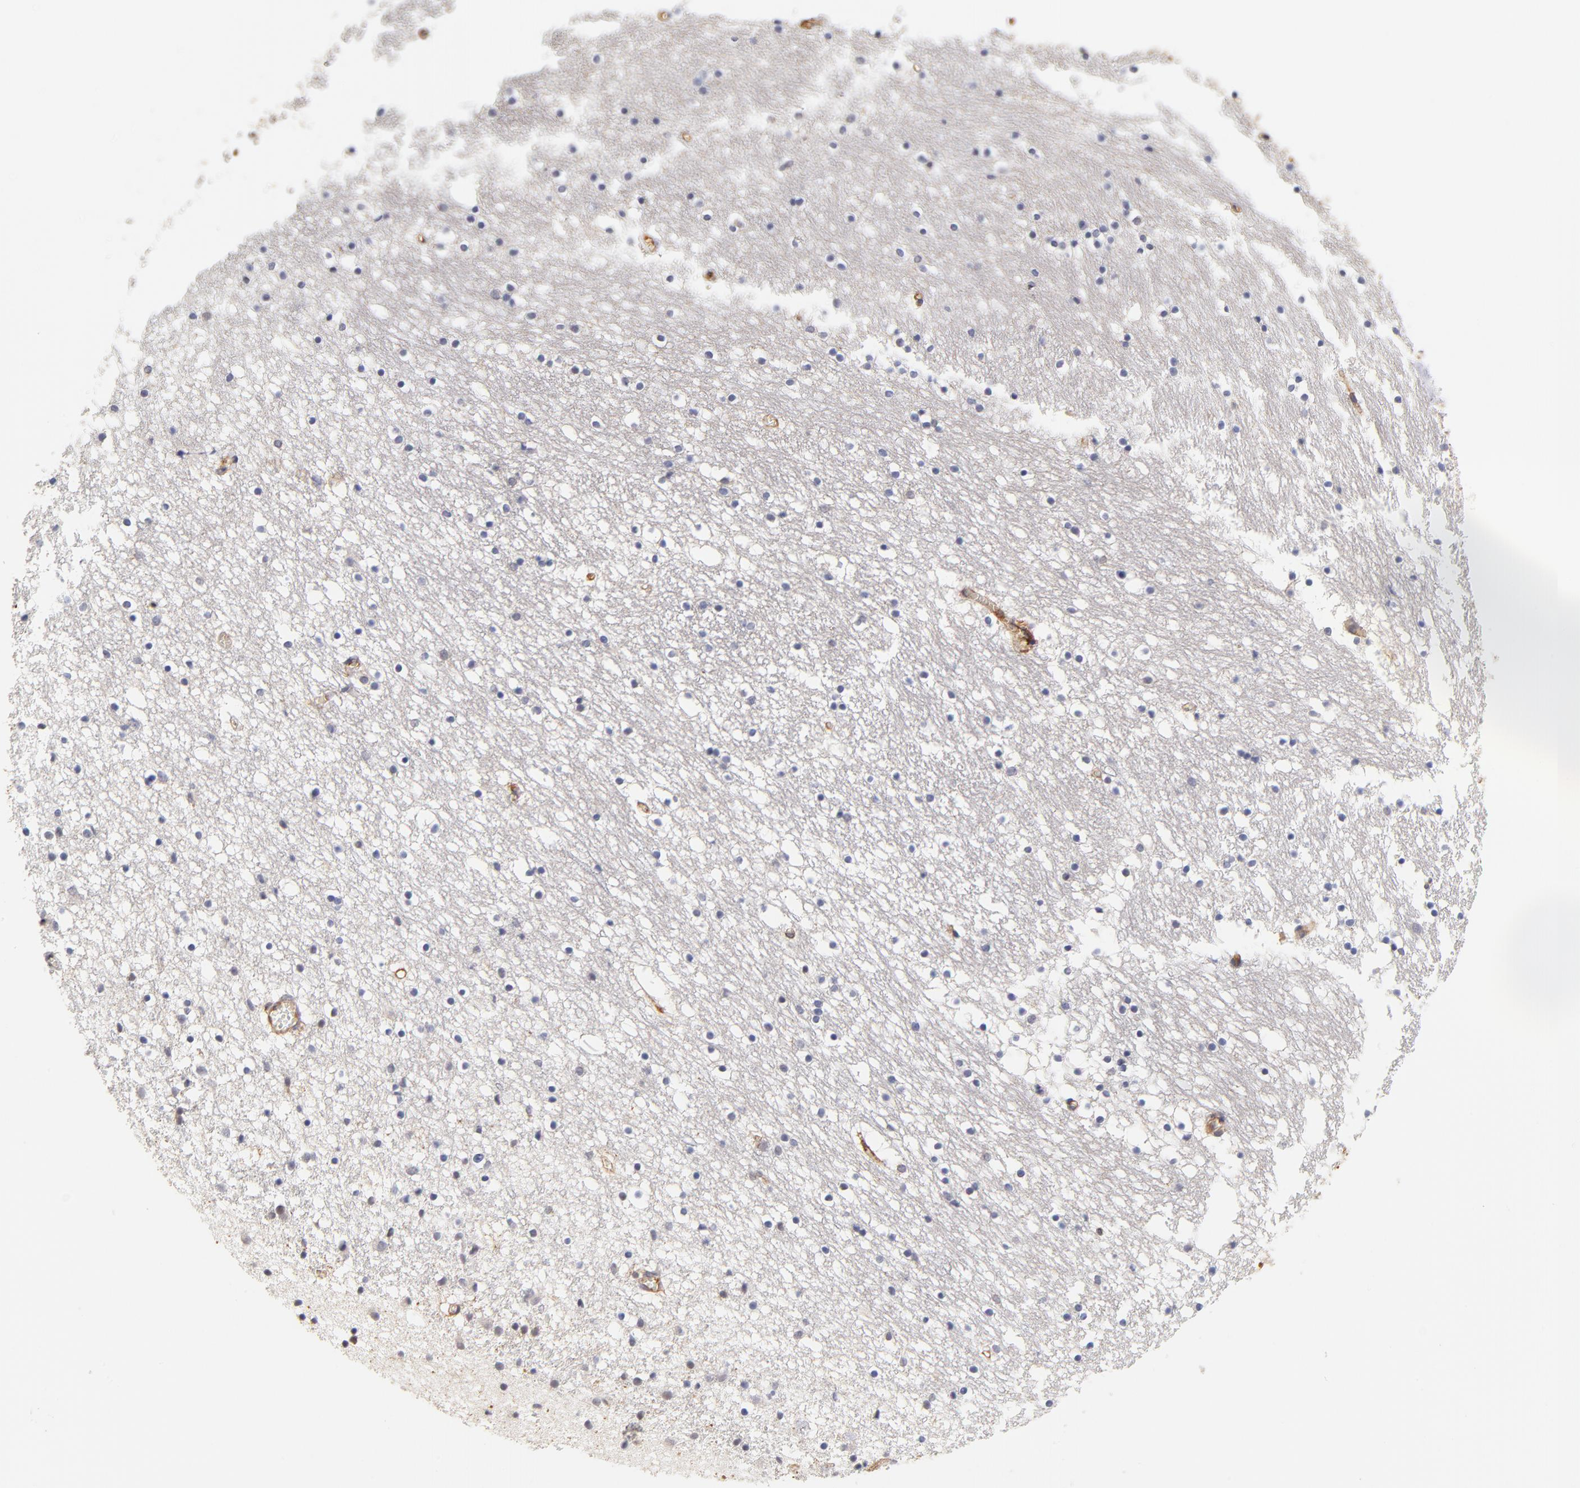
{"staining": {"intensity": "negative", "quantity": "none", "location": "none"}, "tissue": "caudate", "cell_type": "Glial cells", "image_type": "normal", "snomed": [{"axis": "morphology", "description": "Normal tissue, NOS"}, {"axis": "topography", "description": "Lateral ventricle wall"}], "caption": "Glial cells show no significant positivity in benign caudate. Nuclei are stained in blue.", "gene": "FCMR", "patient": {"sex": "male", "age": 45}}